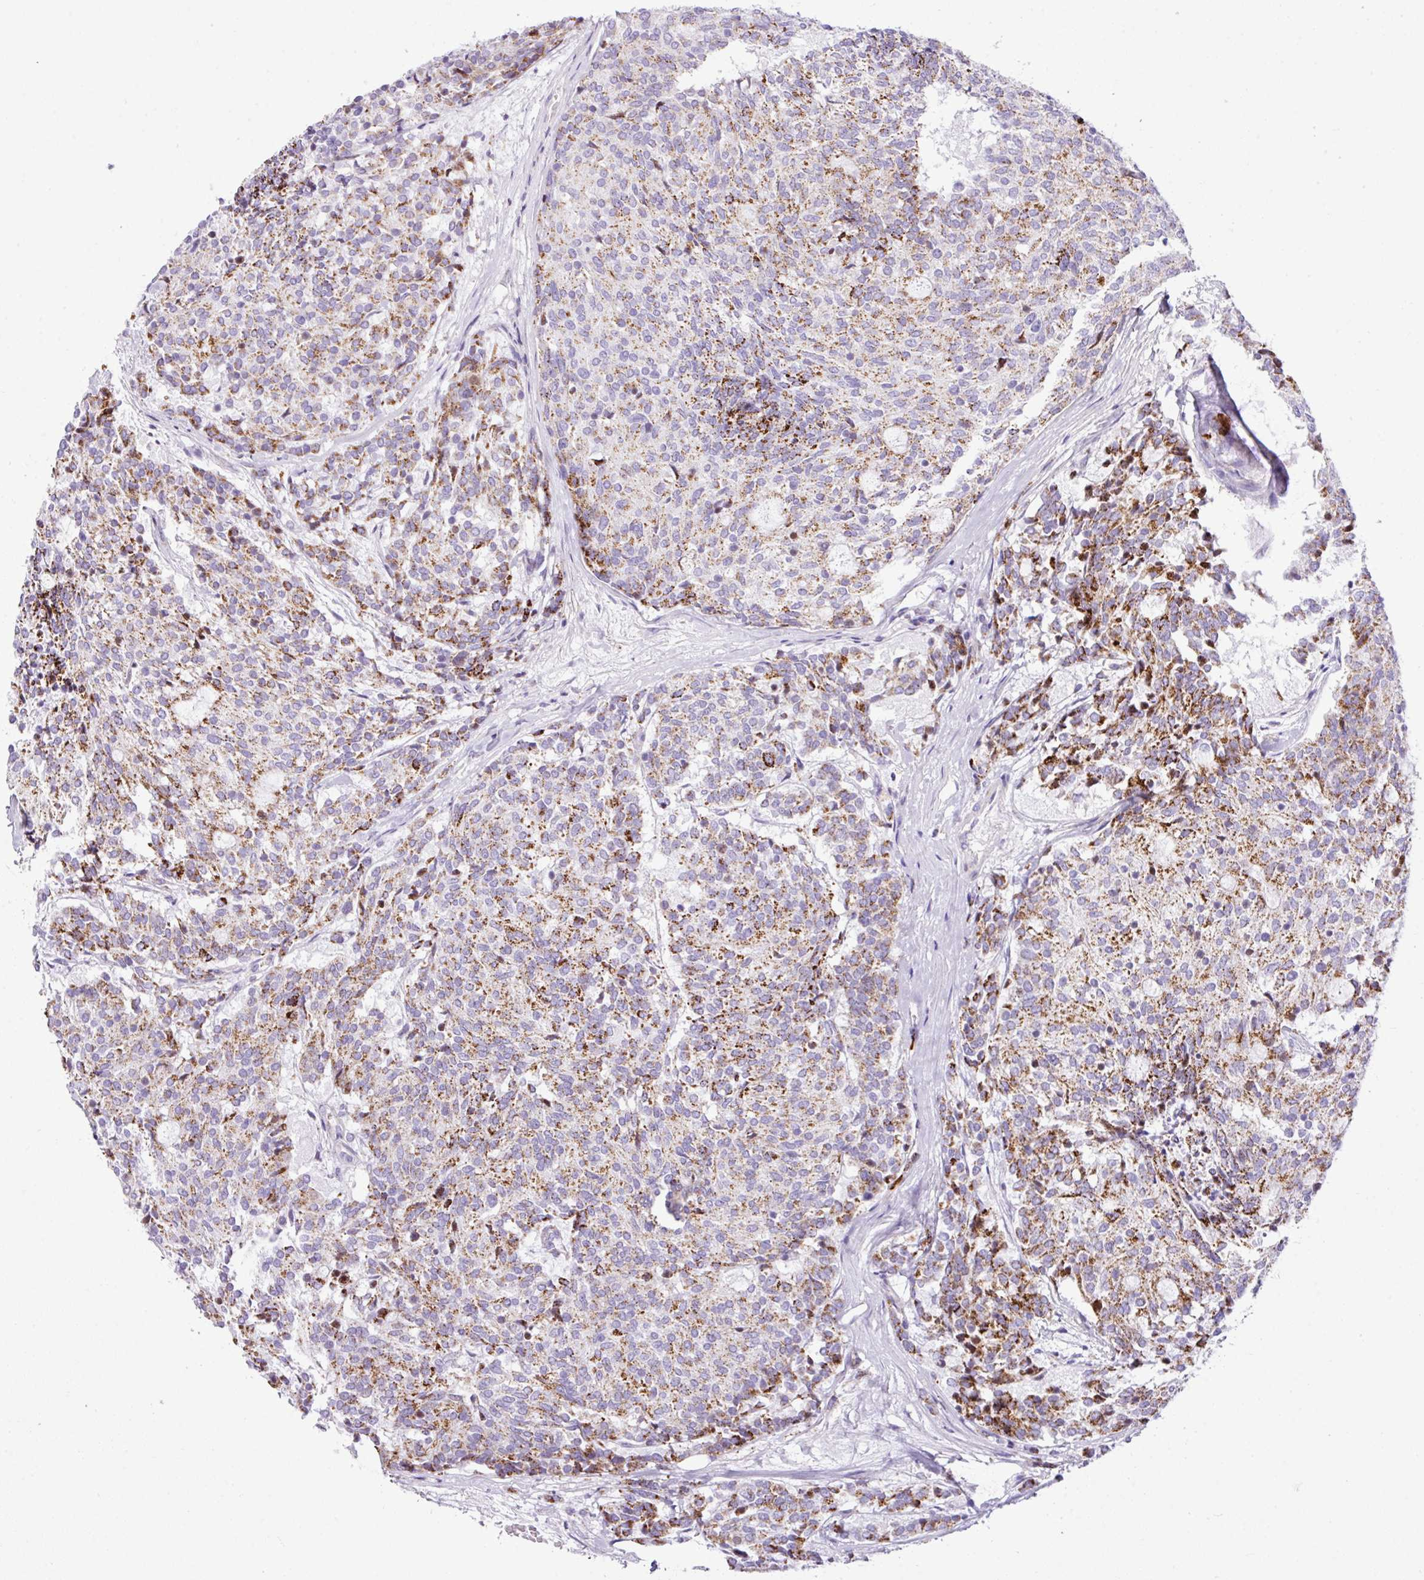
{"staining": {"intensity": "moderate", "quantity": "25%-75%", "location": "cytoplasmic/membranous"}, "tissue": "carcinoid", "cell_type": "Tumor cells", "image_type": "cancer", "snomed": [{"axis": "morphology", "description": "Carcinoid, malignant, NOS"}, {"axis": "topography", "description": "Pancreas"}], "caption": "Immunohistochemical staining of human malignant carcinoid reveals moderate cytoplasmic/membranous protein positivity in about 25%-75% of tumor cells.", "gene": "RCAN2", "patient": {"sex": "female", "age": 54}}